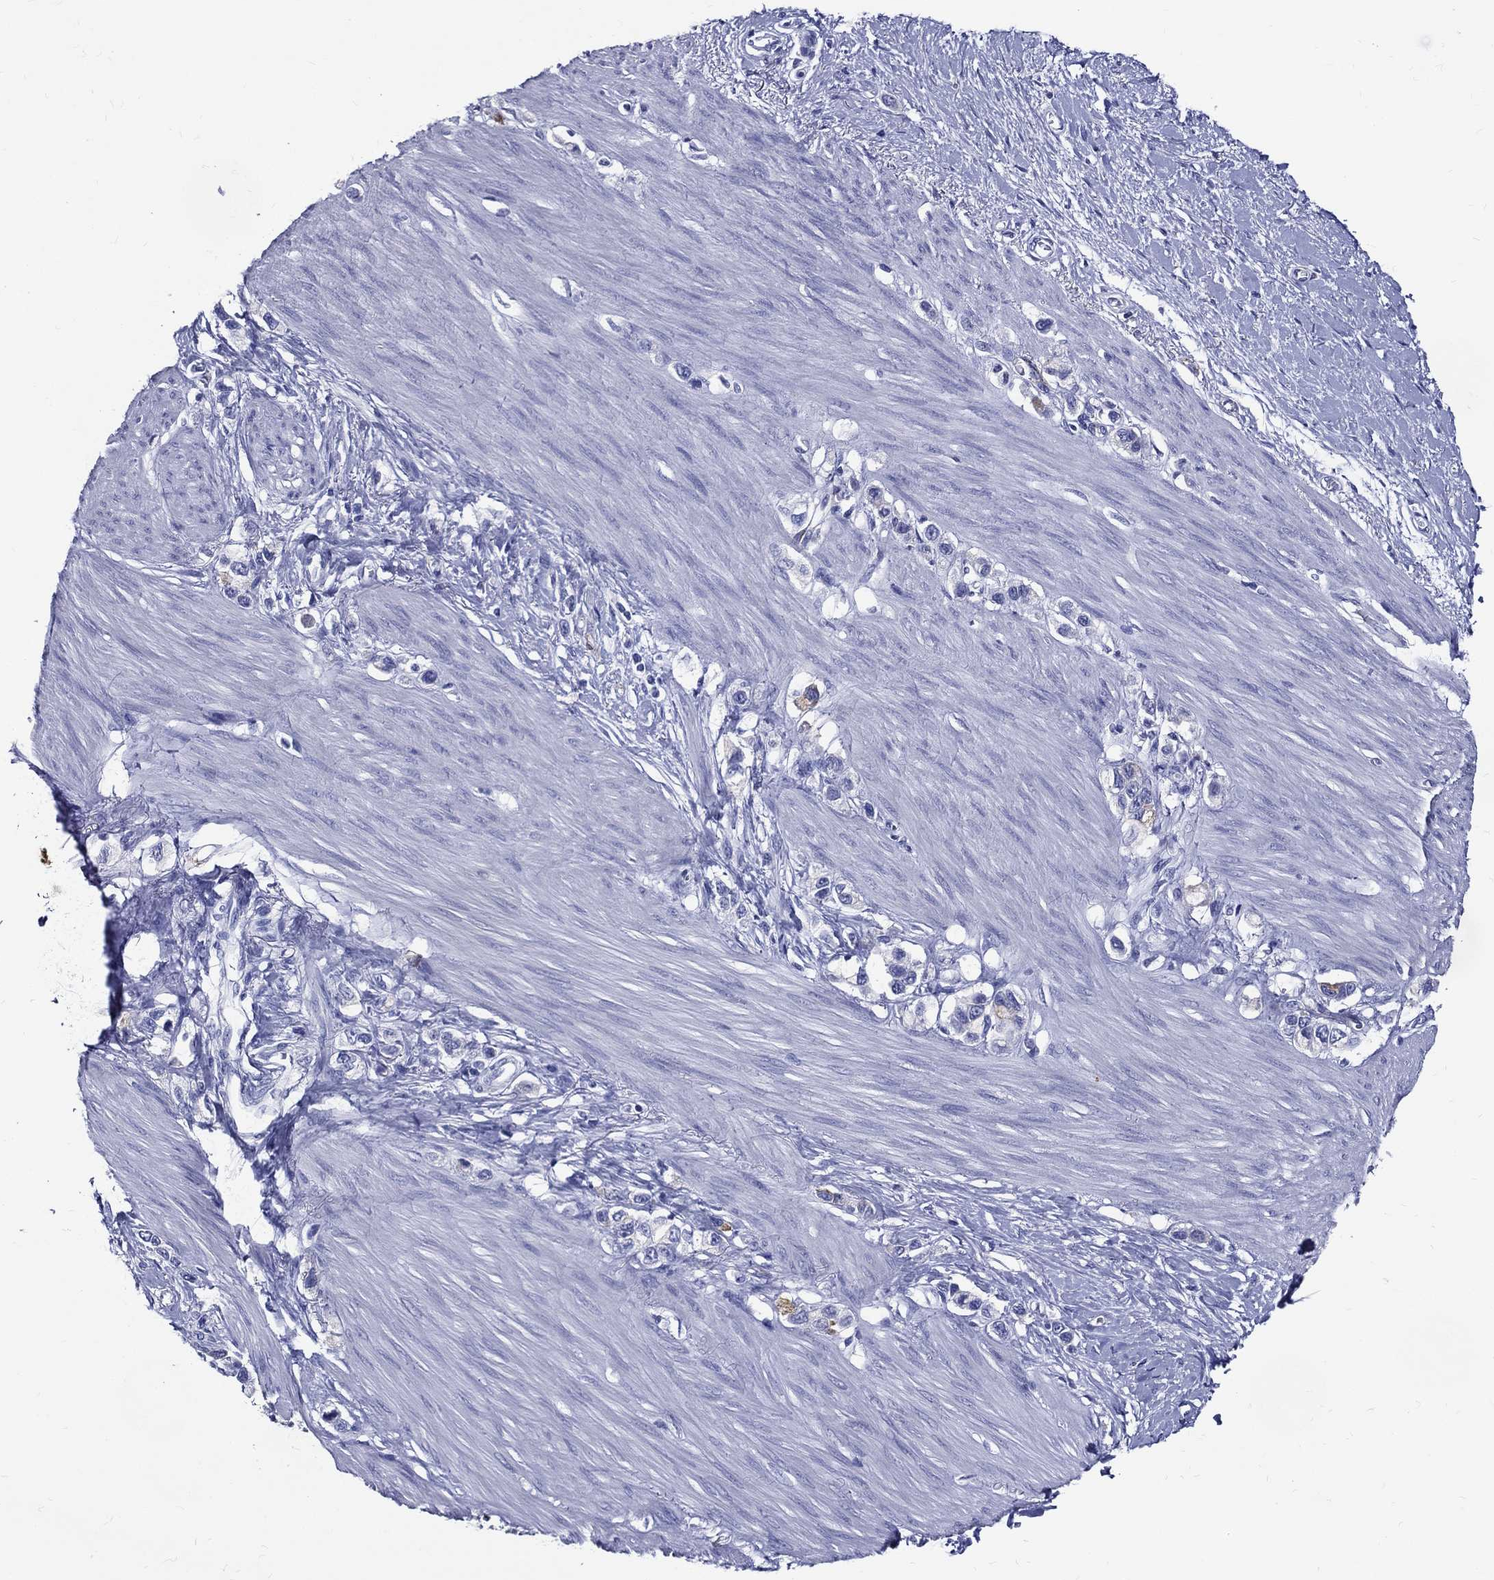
{"staining": {"intensity": "negative", "quantity": "none", "location": "none"}, "tissue": "stomach cancer", "cell_type": "Tumor cells", "image_type": "cancer", "snomed": [{"axis": "morphology", "description": "Normal tissue, NOS"}, {"axis": "morphology", "description": "Adenocarcinoma, NOS"}, {"axis": "morphology", "description": "Adenocarcinoma, High grade"}, {"axis": "topography", "description": "Stomach, upper"}, {"axis": "topography", "description": "Stomach"}], "caption": "Immunohistochemical staining of human stomach cancer (high-grade adenocarcinoma) reveals no significant staining in tumor cells.", "gene": "ACE2", "patient": {"sex": "female", "age": 65}}